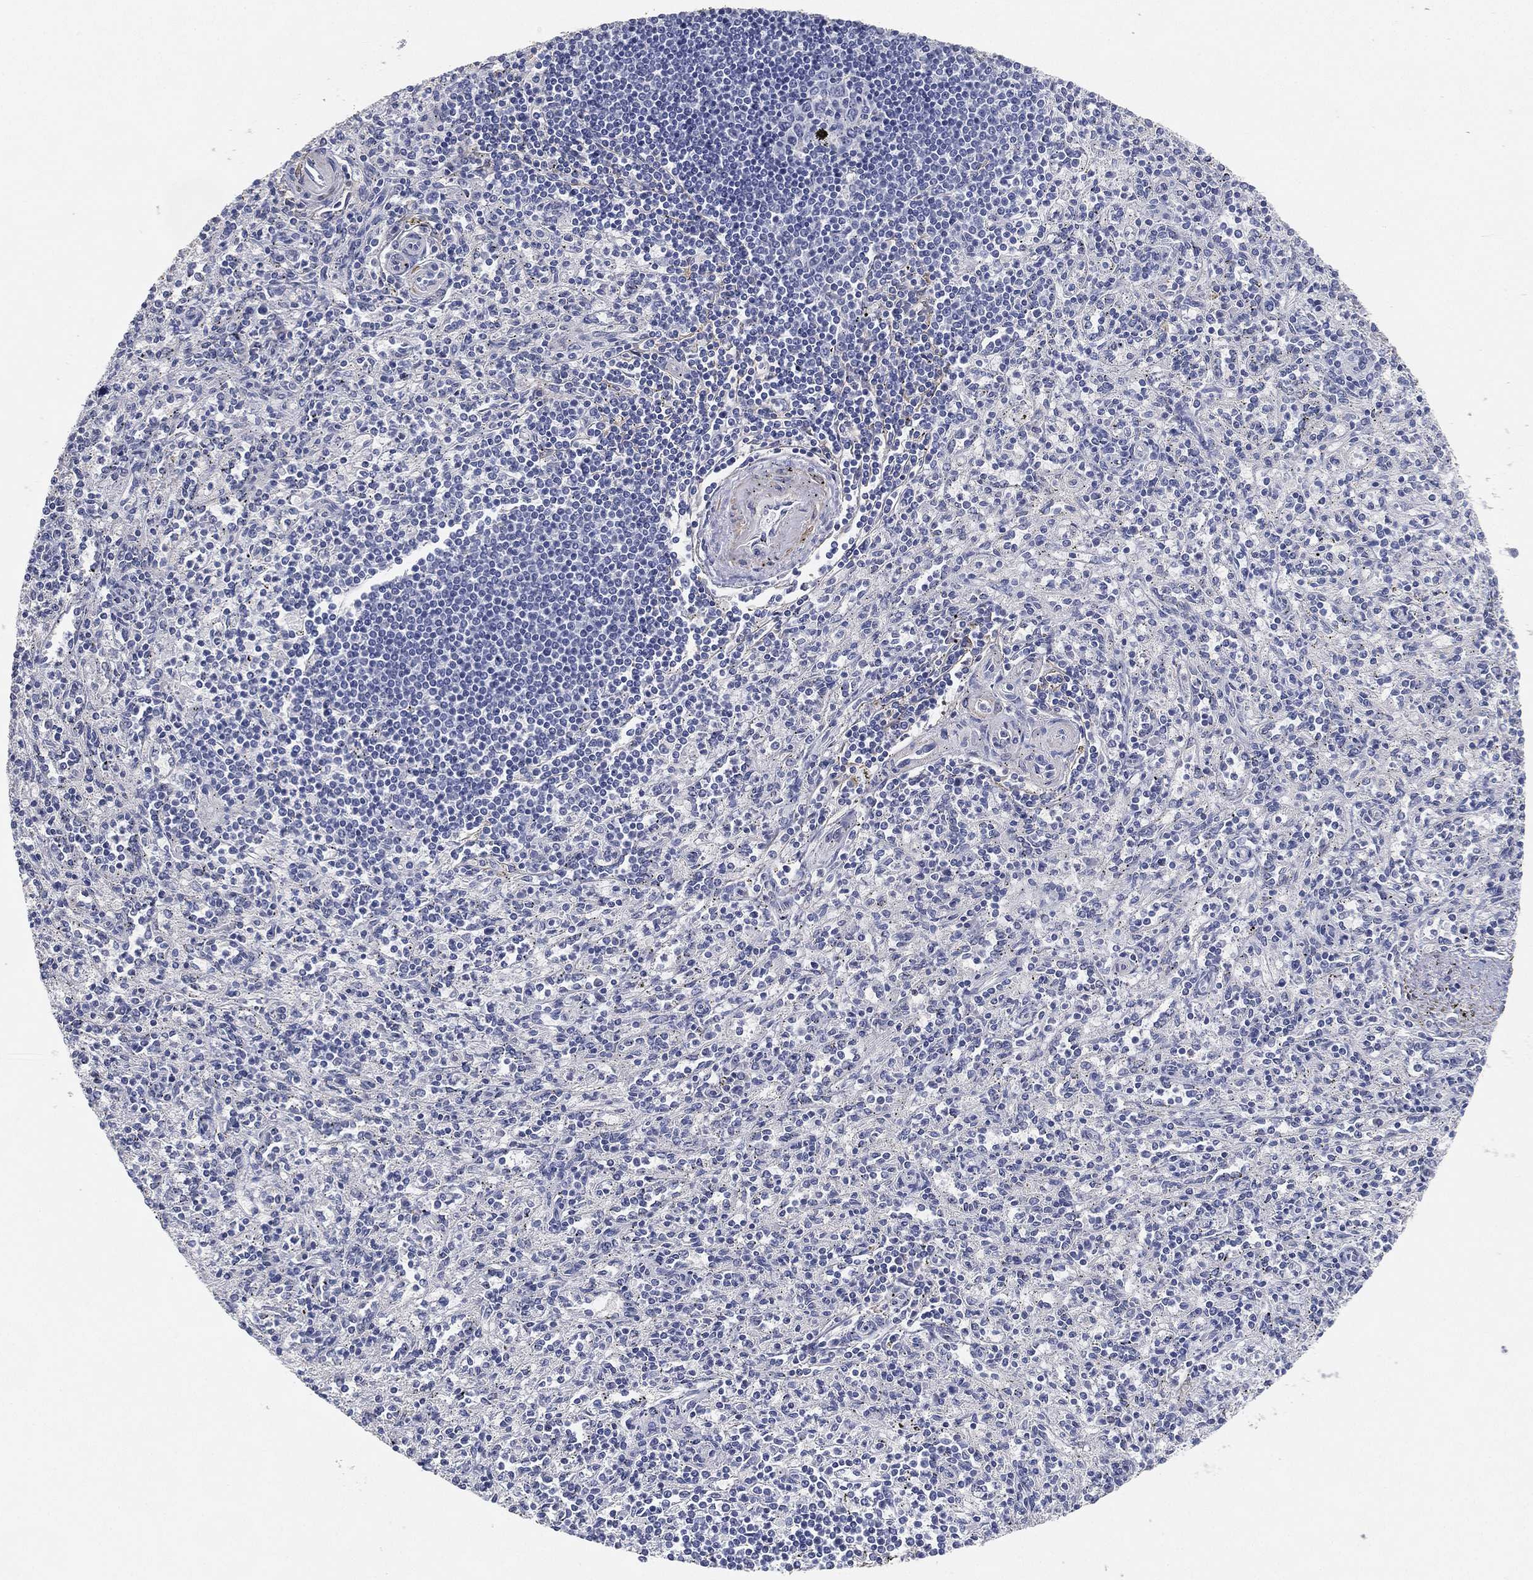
{"staining": {"intensity": "negative", "quantity": "none", "location": "none"}, "tissue": "spleen", "cell_type": "Cells in red pulp", "image_type": "normal", "snomed": [{"axis": "morphology", "description": "Normal tissue, NOS"}, {"axis": "topography", "description": "Spleen"}], "caption": "Cells in red pulp show no significant protein expression in unremarkable spleen.", "gene": "GPR61", "patient": {"sex": "male", "age": 69}}